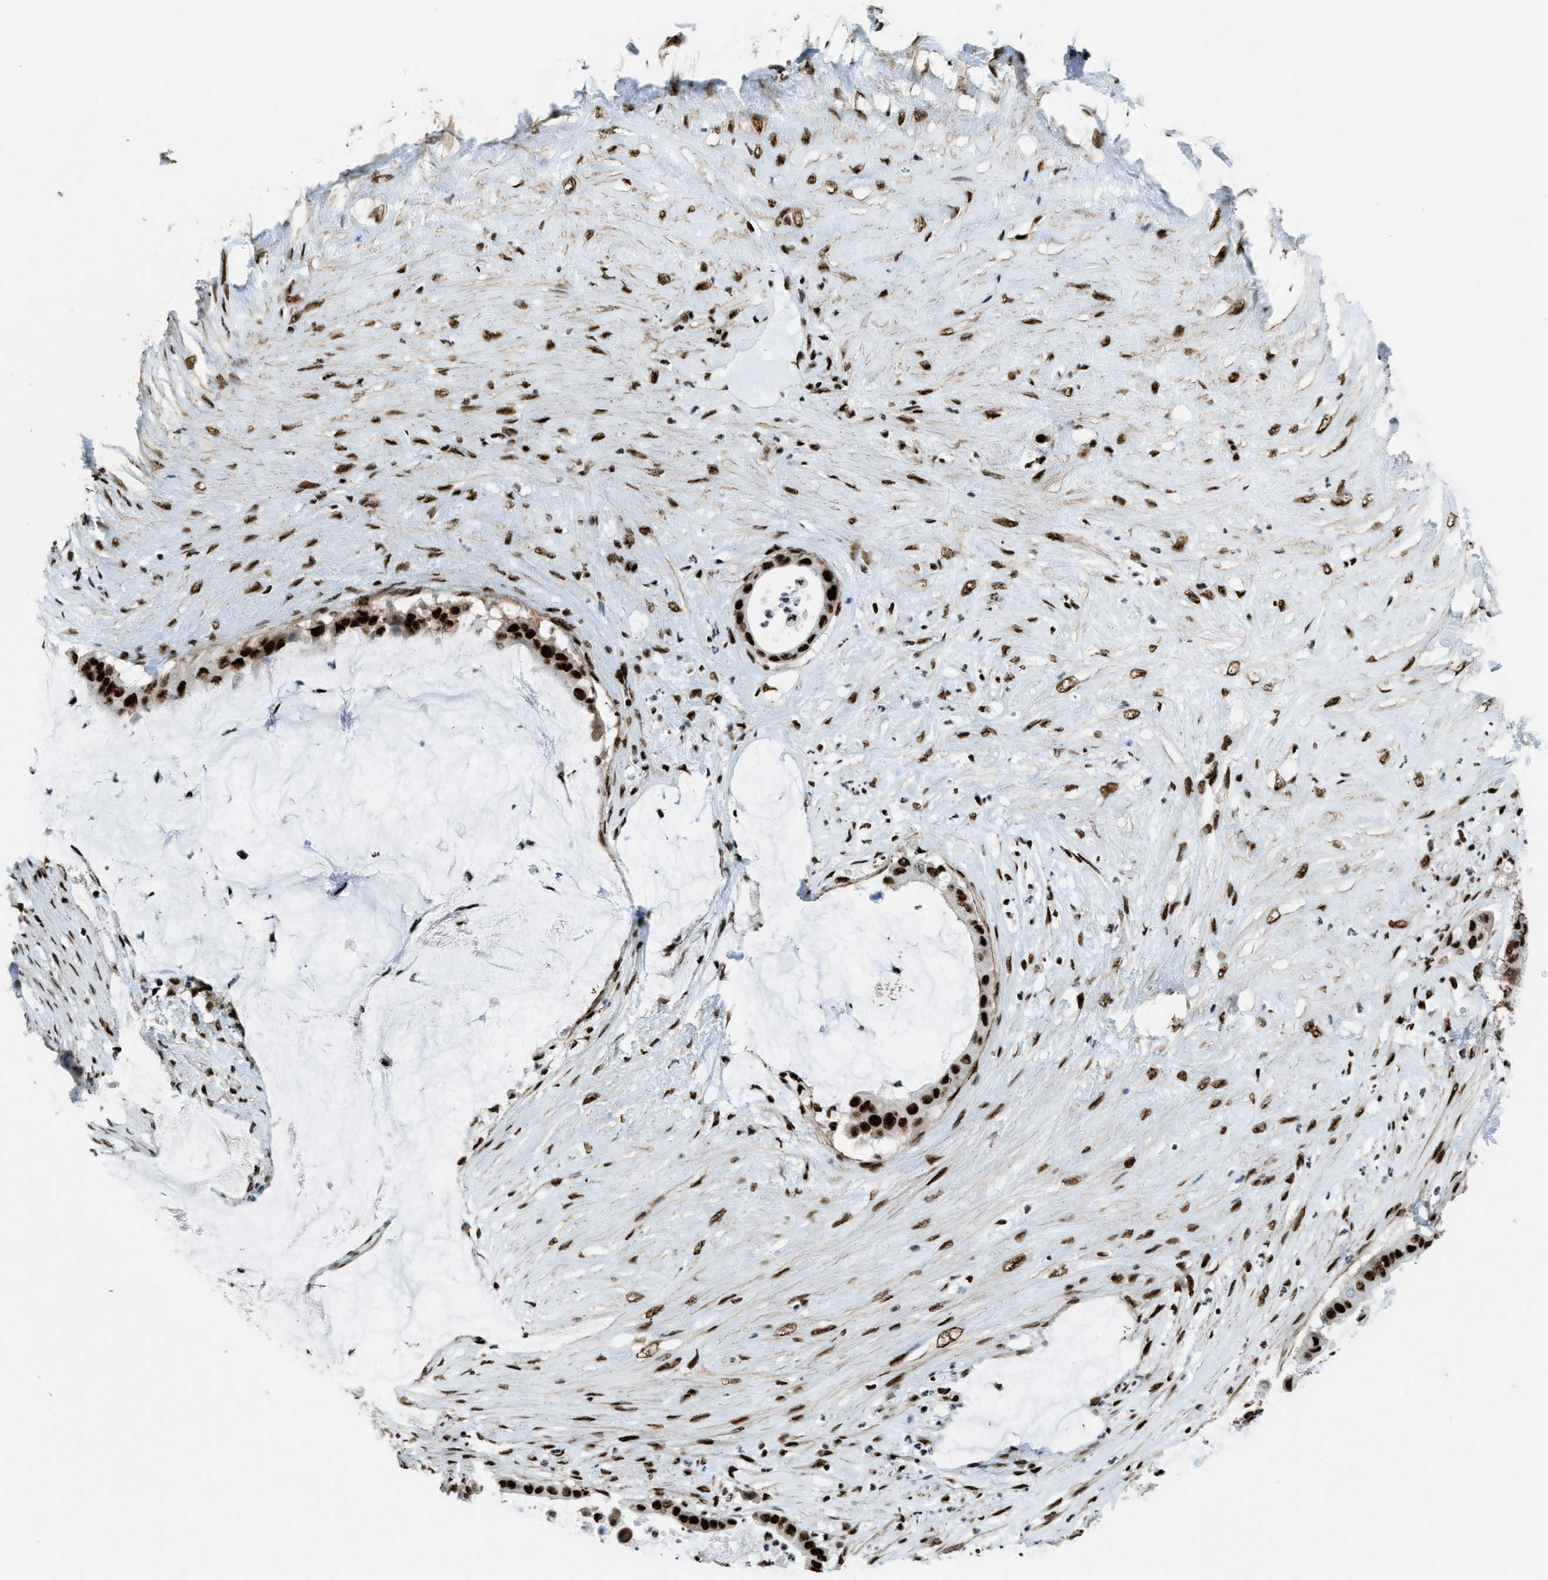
{"staining": {"intensity": "strong", "quantity": ">75%", "location": "nuclear"}, "tissue": "pancreatic cancer", "cell_type": "Tumor cells", "image_type": "cancer", "snomed": [{"axis": "morphology", "description": "Adenocarcinoma, NOS"}, {"axis": "topography", "description": "Pancreas"}], "caption": "Approximately >75% of tumor cells in pancreatic cancer (adenocarcinoma) reveal strong nuclear protein positivity as visualized by brown immunohistochemical staining.", "gene": "ZNF207", "patient": {"sex": "male", "age": 41}}